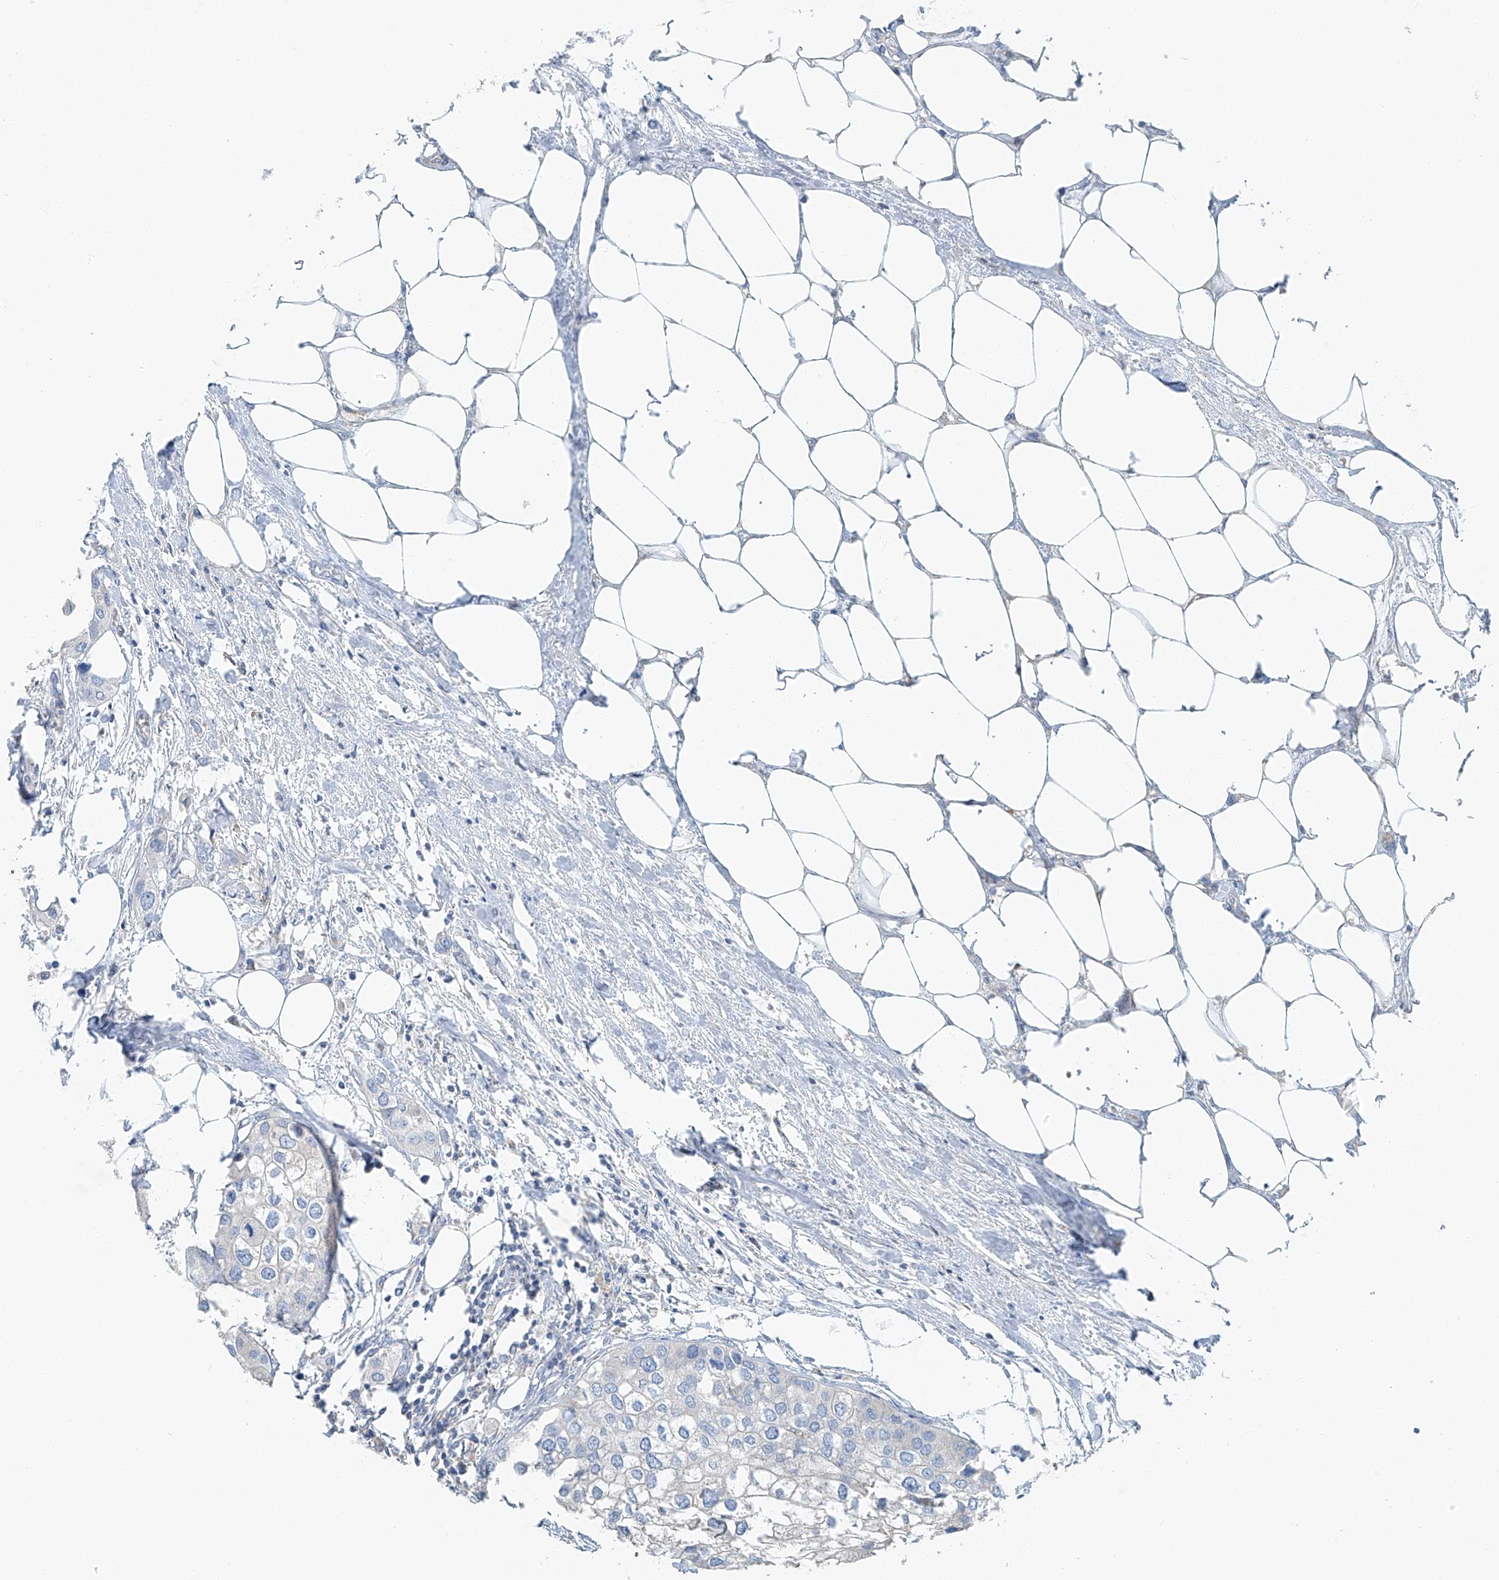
{"staining": {"intensity": "negative", "quantity": "none", "location": "none"}, "tissue": "urothelial cancer", "cell_type": "Tumor cells", "image_type": "cancer", "snomed": [{"axis": "morphology", "description": "Urothelial carcinoma, High grade"}, {"axis": "topography", "description": "Urinary bladder"}], "caption": "Tumor cells are negative for brown protein staining in urothelial carcinoma (high-grade).", "gene": "C1orf87", "patient": {"sex": "male", "age": 64}}